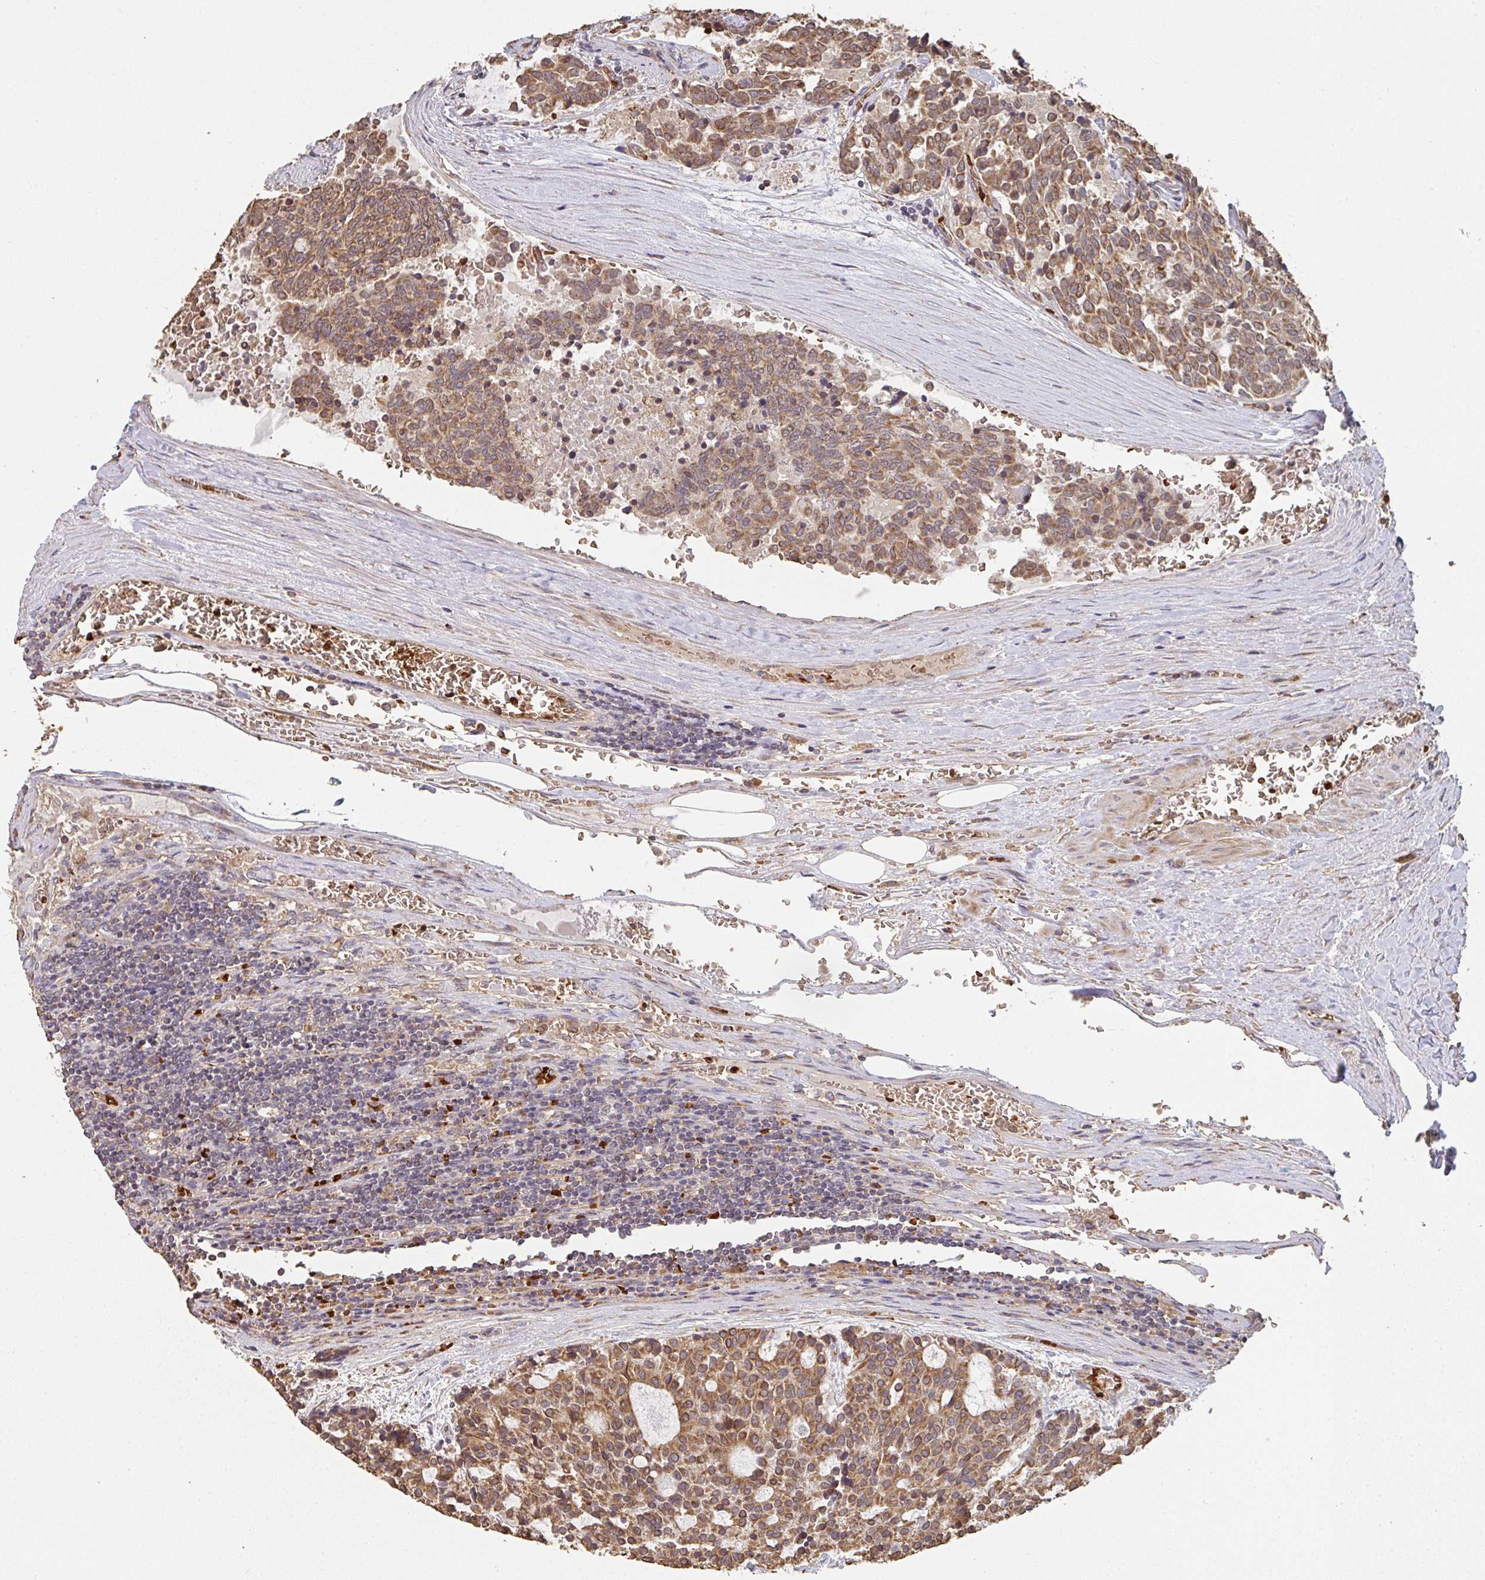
{"staining": {"intensity": "moderate", "quantity": ">75%", "location": "cytoplasmic/membranous"}, "tissue": "carcinoid", "cell_type": "Tumor cells", "image_type": "cancer", "snomed": [{"axis": "morphology", "description": "Carcinoid, malignant, NOS"}, {"axis": "topography", "description": "Pancreas"}], "caption": "There is medium levels of moderate cytoplasmic/membranous expression in tumor cells of malignant carcinoid, as demonstrated by immunohistochemical staining (brown color).", "gene": "POLG", "patient": {"sex": "female", "age": 54}}